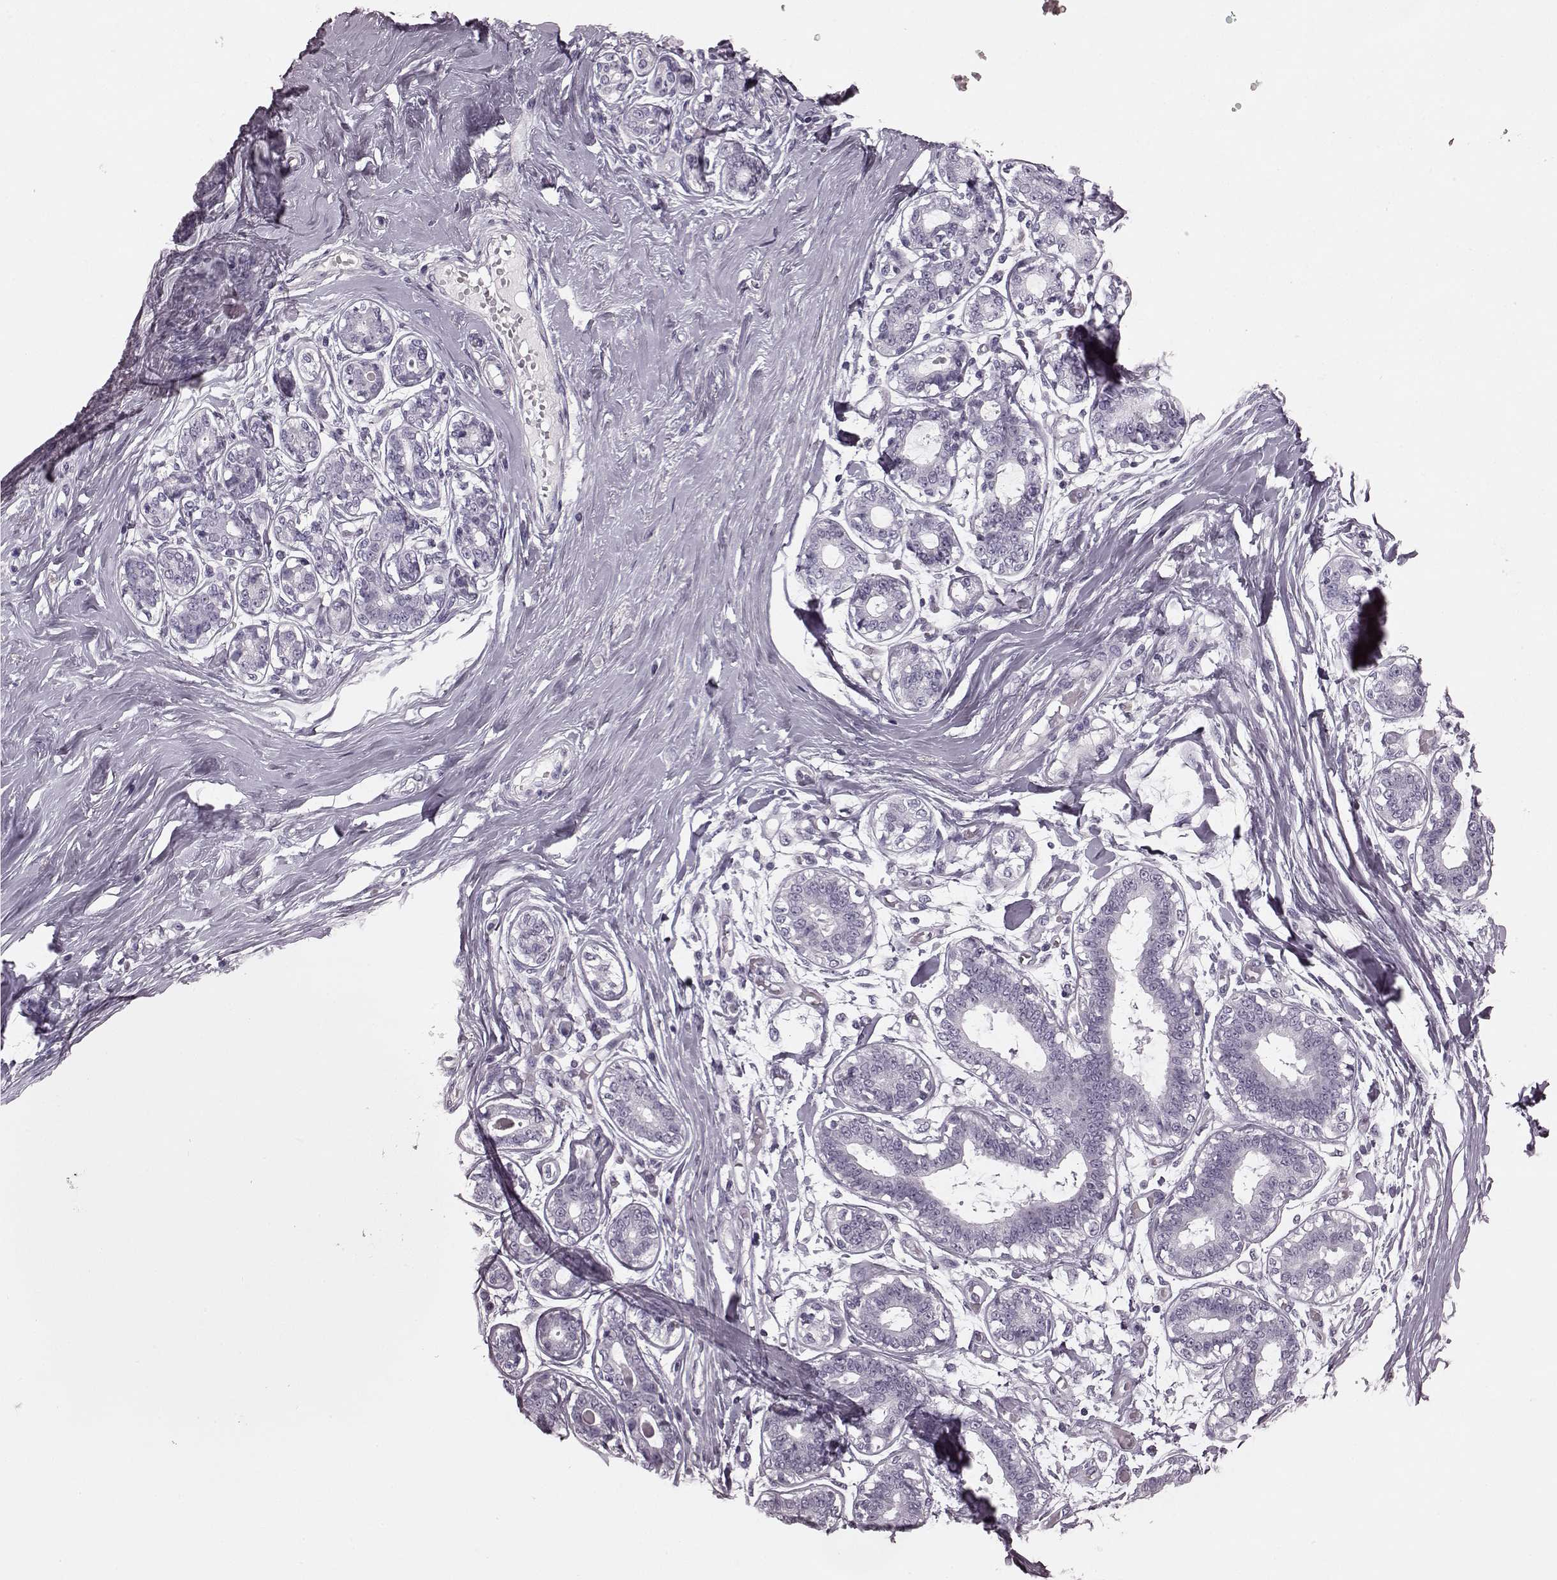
{"staining": {"intensity": "negative", "quantity": "none", "location": "none"}, "tissue": "breast", "cell_type": "Adipocytes", "image_type": "normal", "snomed": [{"axis": "morphology", "description": "Normal tissue, NOS"}, {"axis": "topography", "description": "Skin"}, {"axis": "topography", "description": "Breast"}], "caption": "Micrograph shows no significant protein staining in adipocytes of unremarkable breast. Brightfield microscopy of immunohistochemistry (IHC) stained with DAB (brown) and hematoxylin (blue), captured at high magnification.", "gene": "TRPM1", "patient": {"sex": "female", "age": 43}}